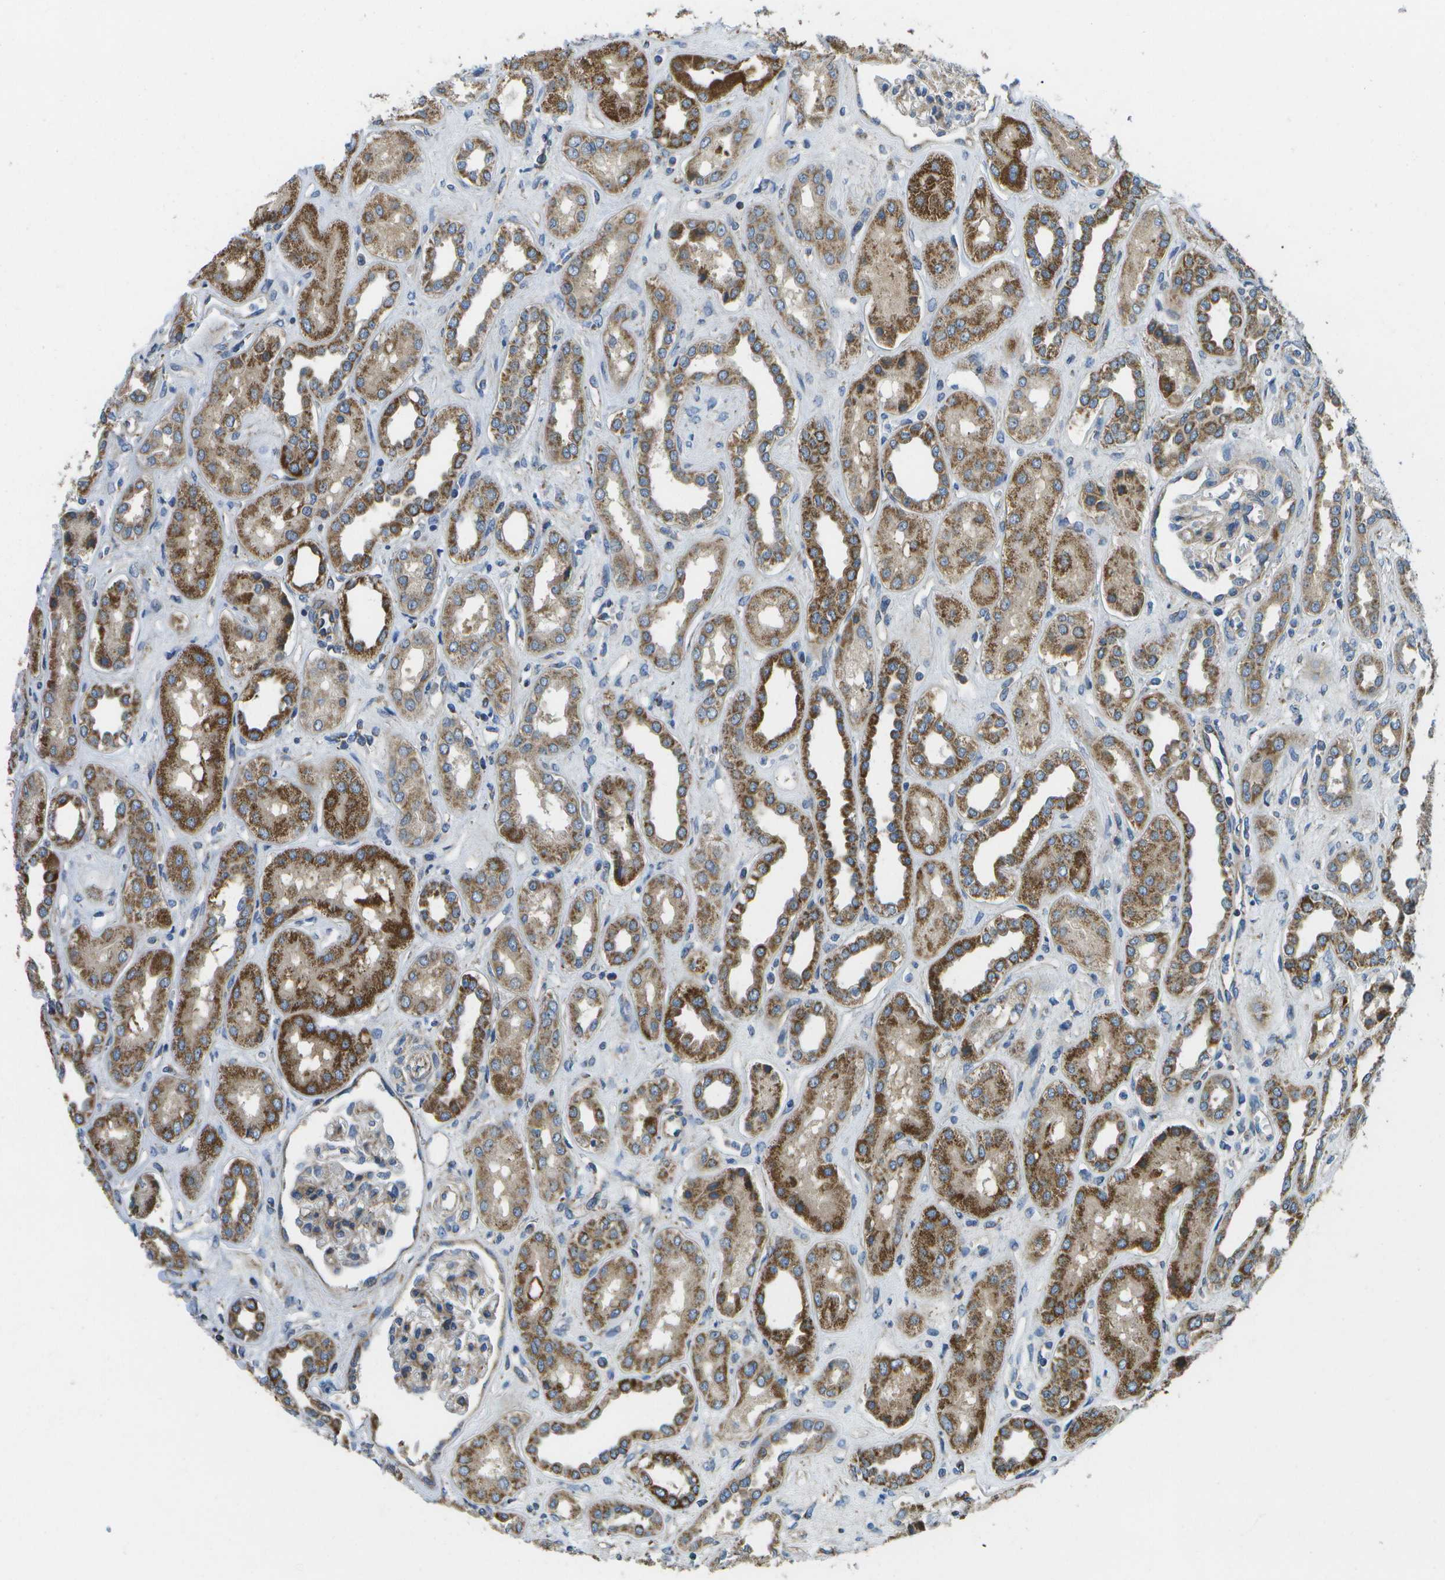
{"staining": {"intensity": "weak", "quantity": "<25%", "location": "cytoplasmic/membranous"}, "tissue": "kidney", "cell_type": "Cells in glomeruli", "image_type": "normal", "snomed": [{"axis": "morphology", "description": "Normal tissue, NOS"}, {"axis": "topography", "description": "Kidney"}], "caption": "The immunohistochemistry (IHC) photomicrograph has no significant staining in cells in glomeruli of kidney. The staining is performed using DAB (3,3'-diaminobenzidine) brown chromogen with nuclei counter-stained in using hematoxylin.", "gene": "MVK", "patient": {"sex": "male", "age": 59}}